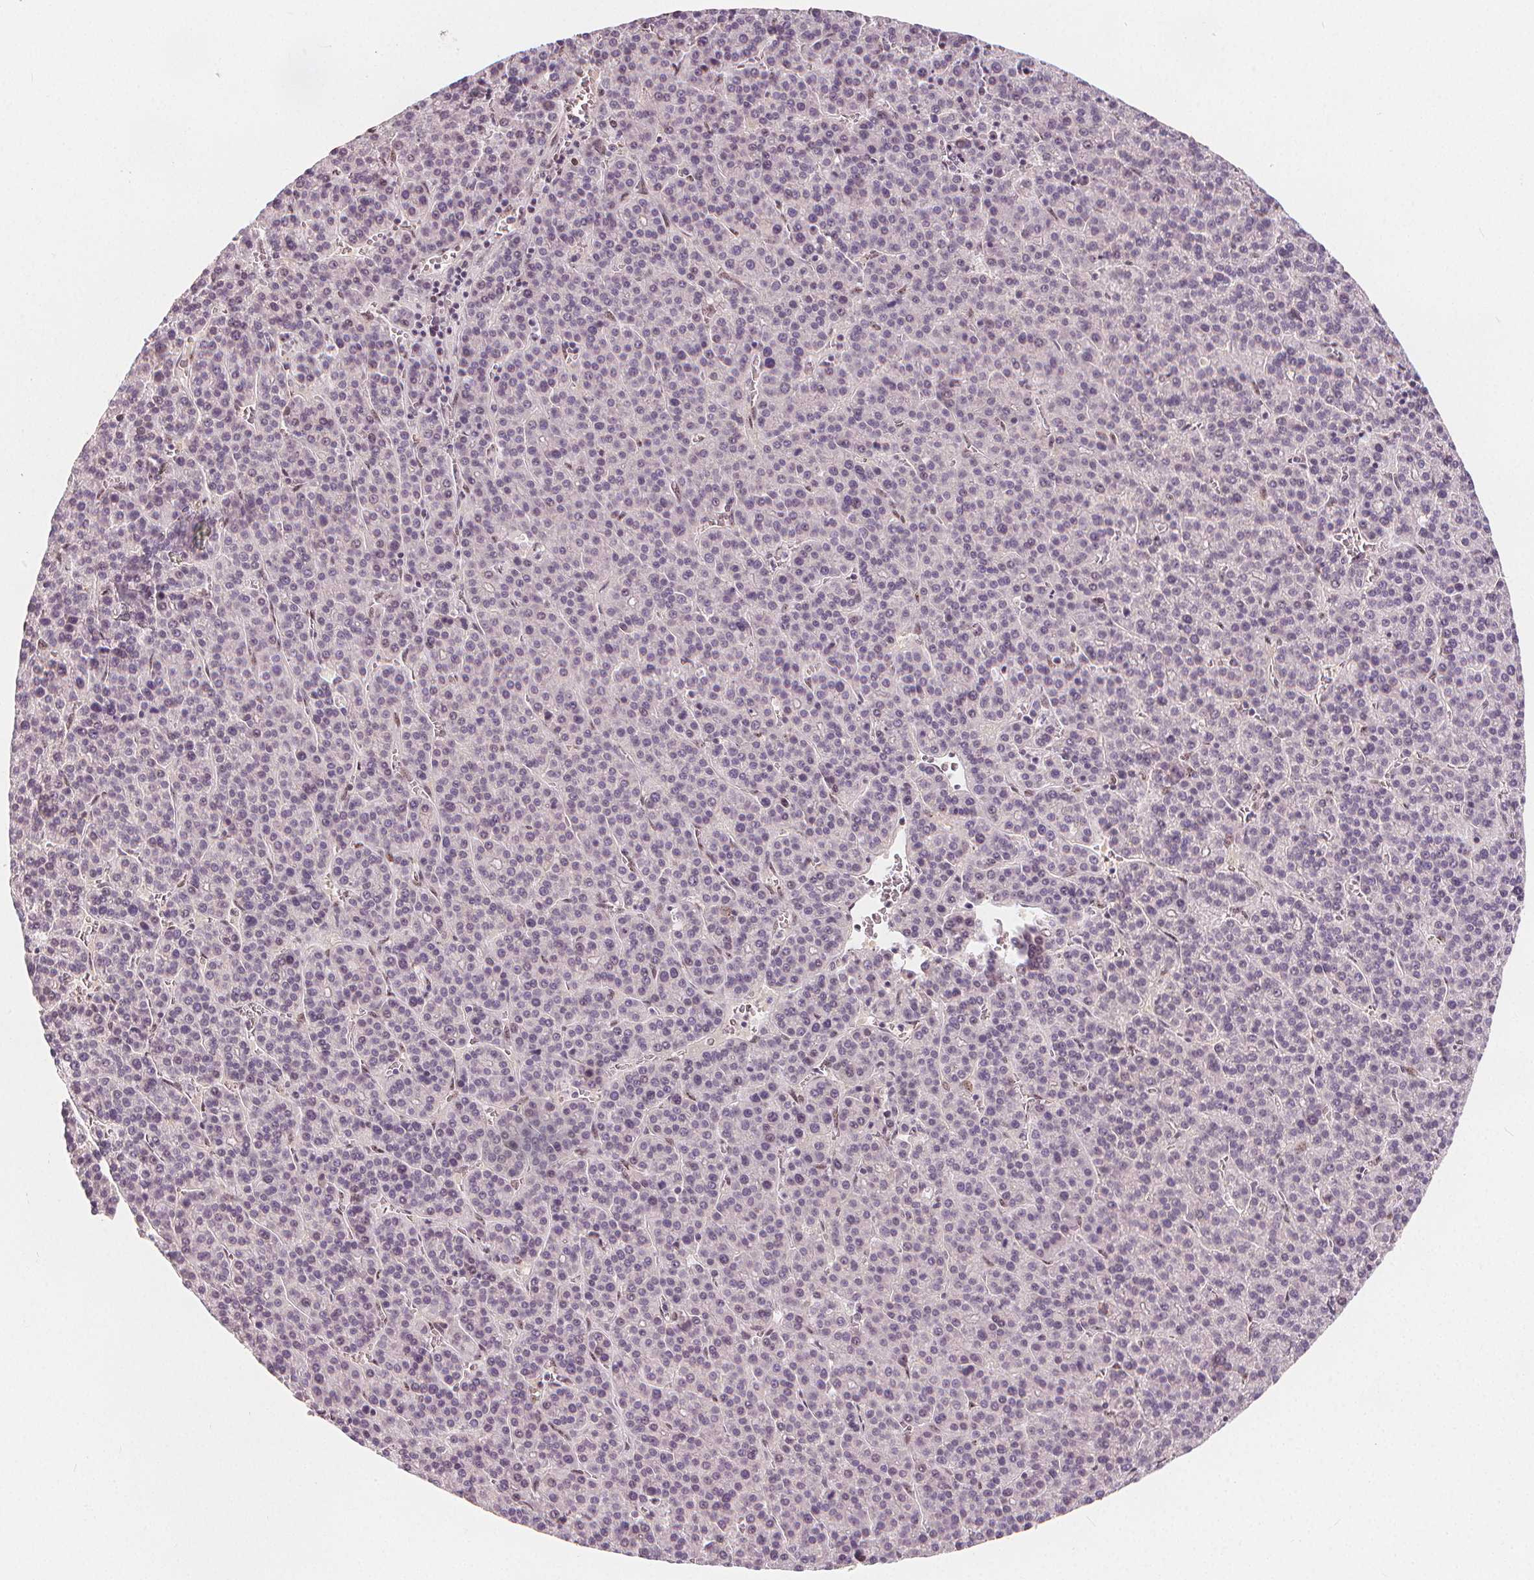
{"staining": {"intensity": "negative", "quantity": "none", "location": "none"}, "tissue": "liver cancer", "cell_type": "Tumor cells", "image_type": "cancer", "snomed": [{"axis": "morphology", "description": "Carcinoma, Hepatocellular, NOS"}, {"axis": "topography", "description": "Liver"}], "caption": "A photomicrograph of liver hepatocellular carcinoma stained for a protein reveals no brown staining in tumor cells.", "gene": "DRC3", "patient": {"sex": "female", "age": 58}}